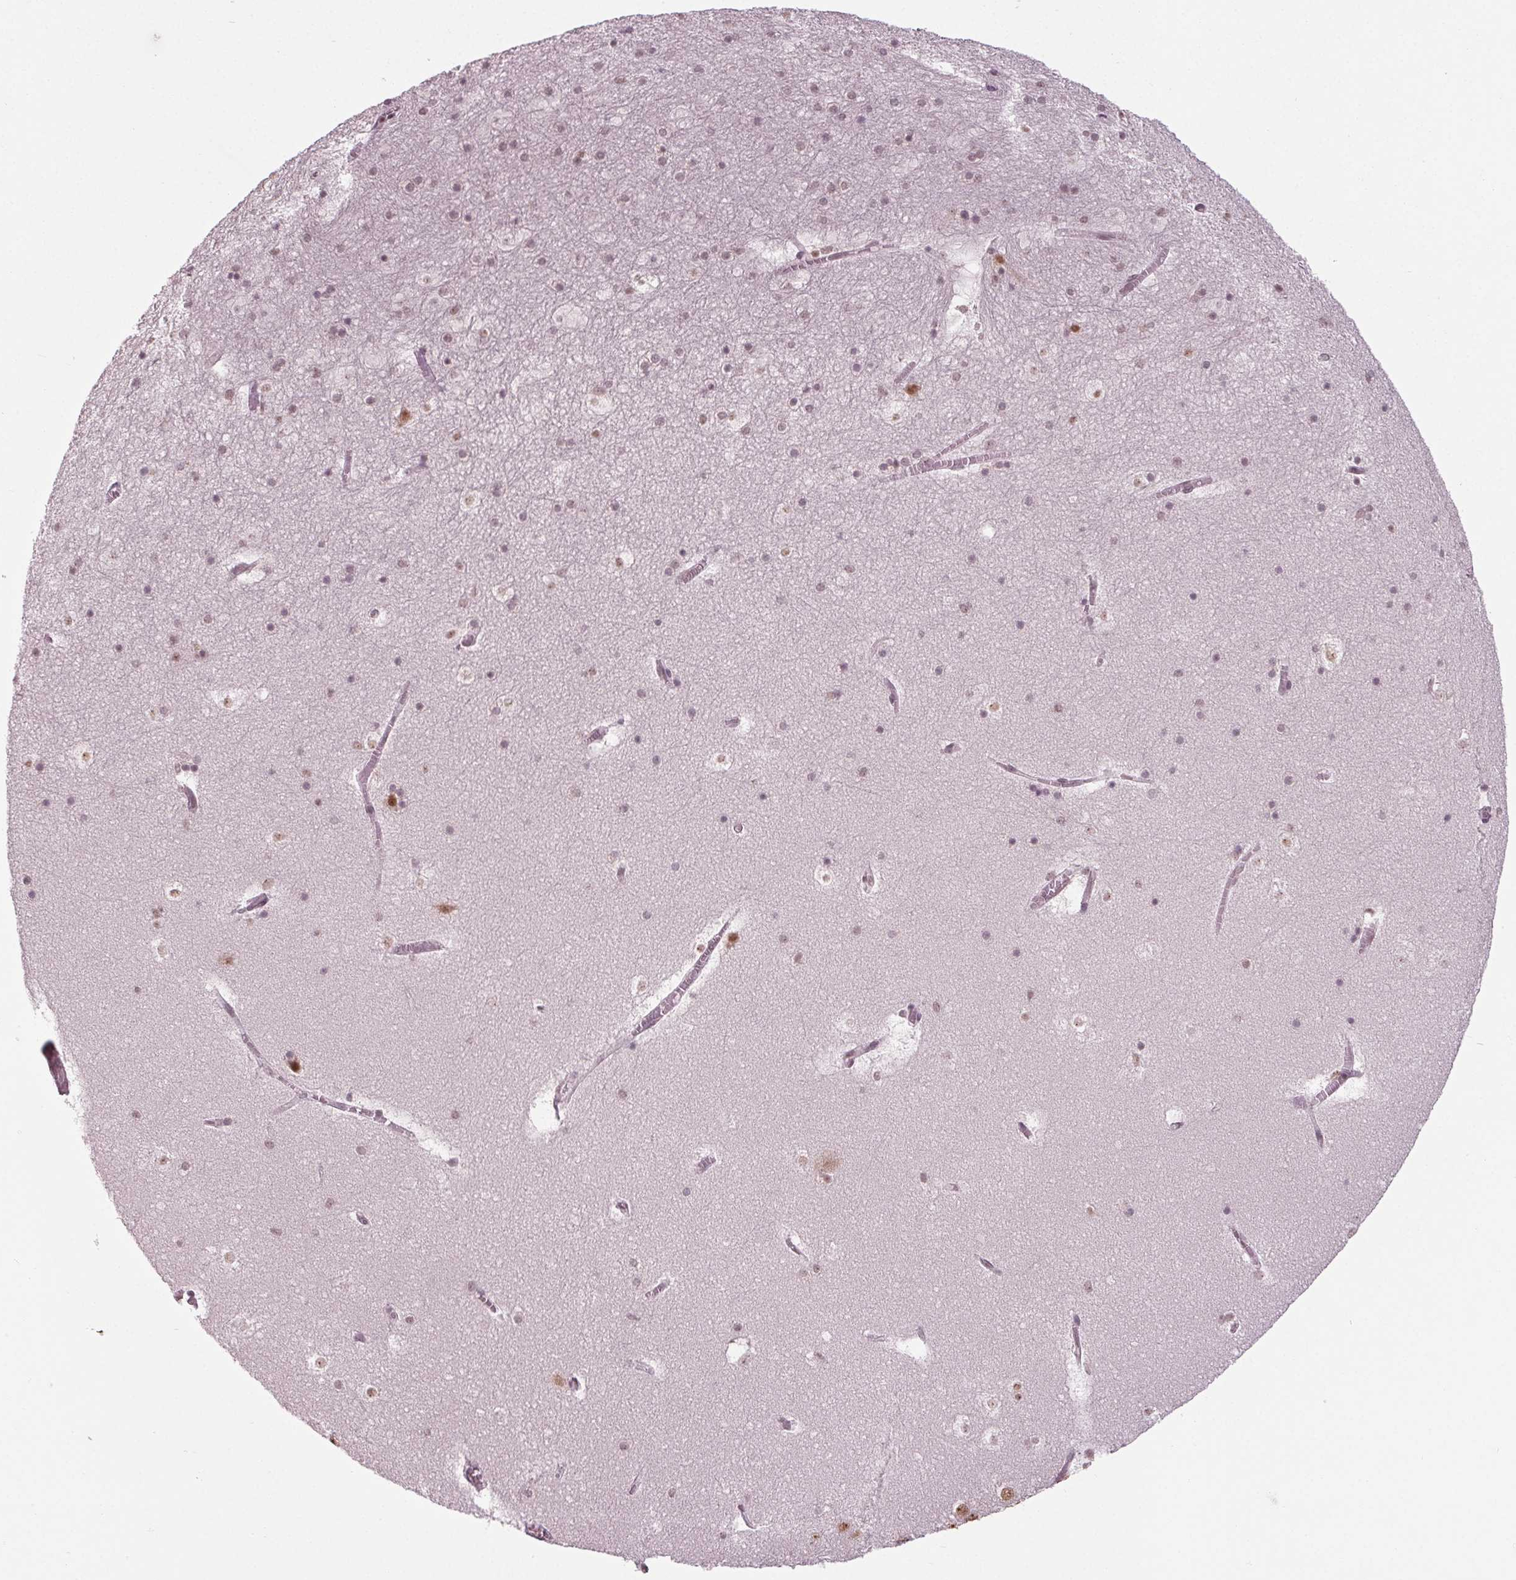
{"staining": {"intensity": "weak", "quantity": "<25%", "location": "nuclear"}, "tissue": "hippocampus", "cell_type": "Glial cells", "image_type": "normal", "snomed": [{"axis": "morphology", "description": "Normal tissue, NOS"}, {"axis": "topography", "description": "Hippocampus"}], "caption": "High magnification brightfield microscopy of normal hippocampus stained with DAB (brown) and counterstained with hematoxylin (blue): glial cells show no significant positivity.", "gene": "DDX41", "patient": {"sex": "male", "age": 45}}